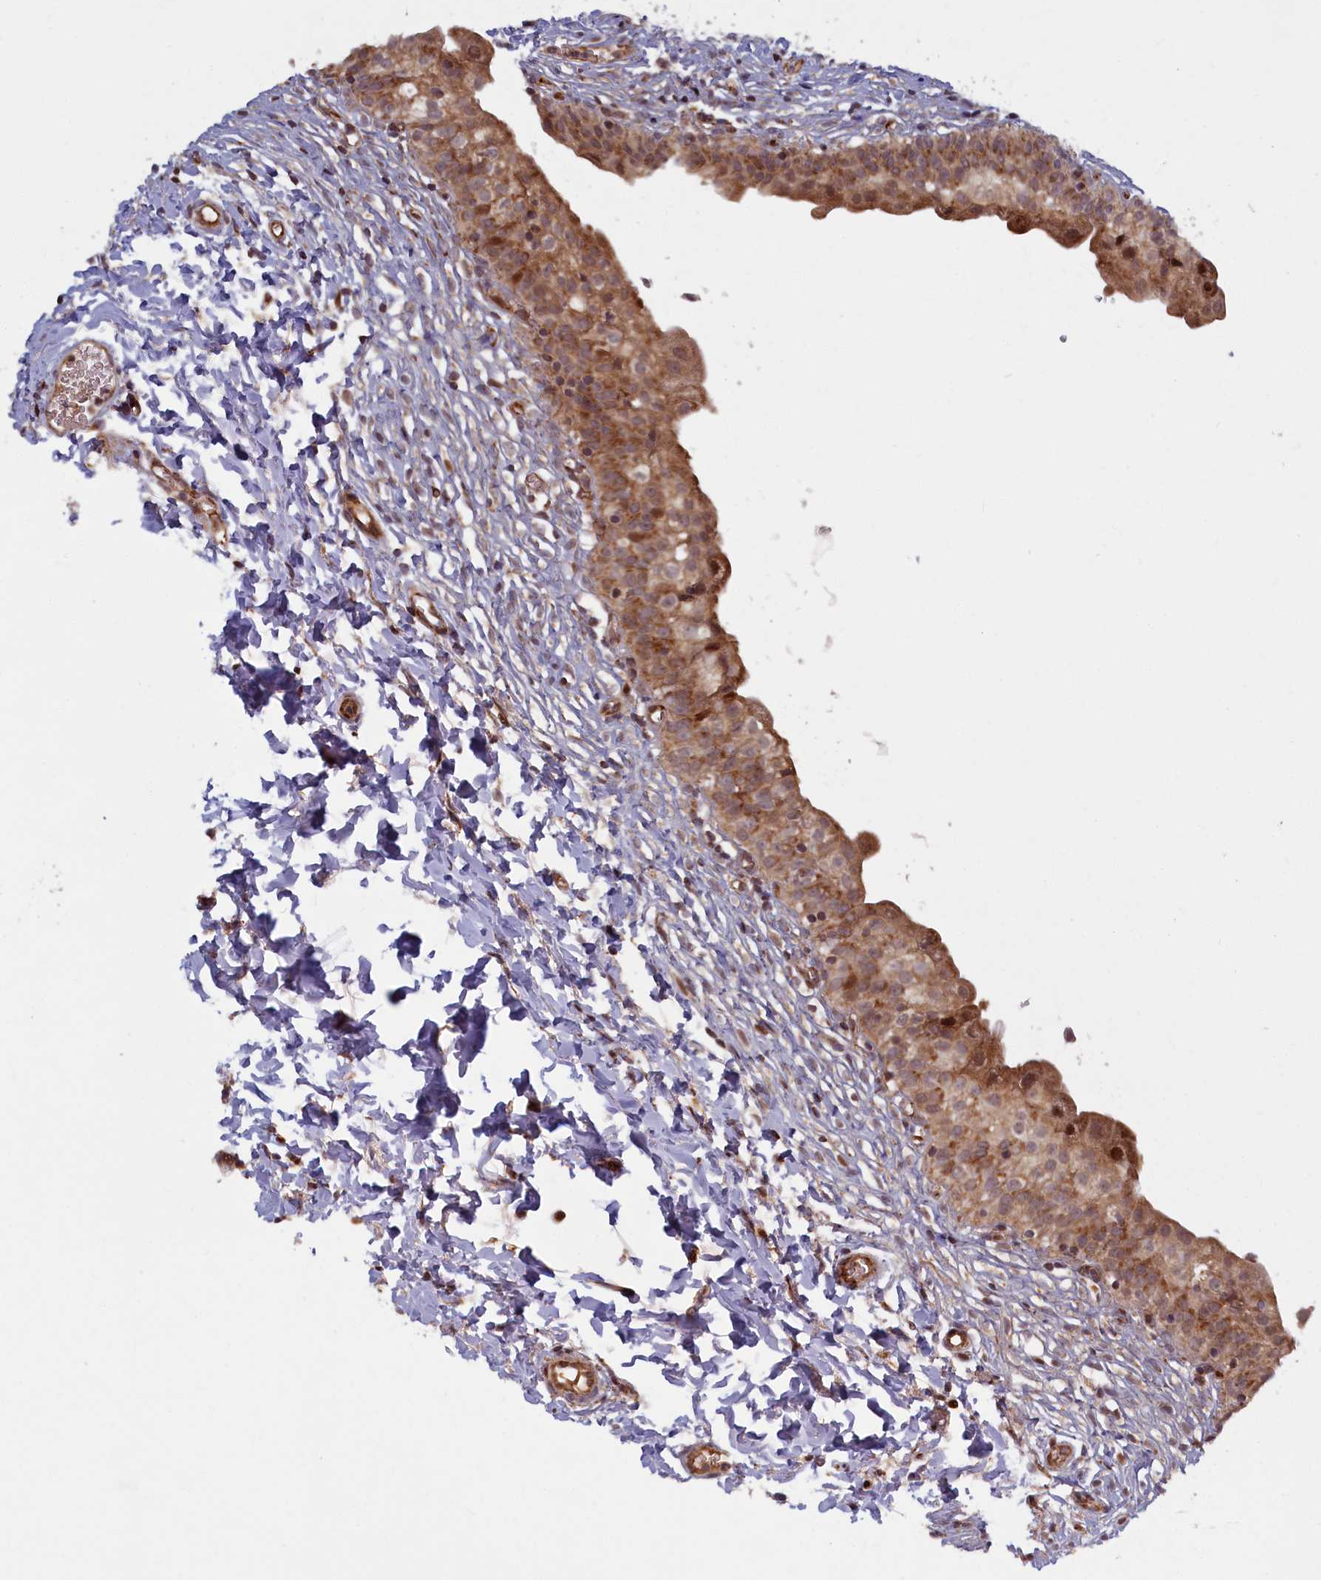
{"staining": {"intensity": "moderate", "quantity": ">75%", "location": "cytoplasmic/membranous"}, "tissue": "urinary bladder", "cell_type": "Urothelial cells", "image_type": "normal", "snomed": [{"axis": "morphology", "description": "Normal tissue, NOS"}, {"axis": "topography", "description": "Urinary bladder"}], "caption": "Protein expression analysis of unremarkable urinary bladder demonstrates moderate cytoplasmic/membranous positivity in approximately >75% of urothelial cells.", "gene": "PLA2G10", "patient": {"sex": "male", "age": 55}}